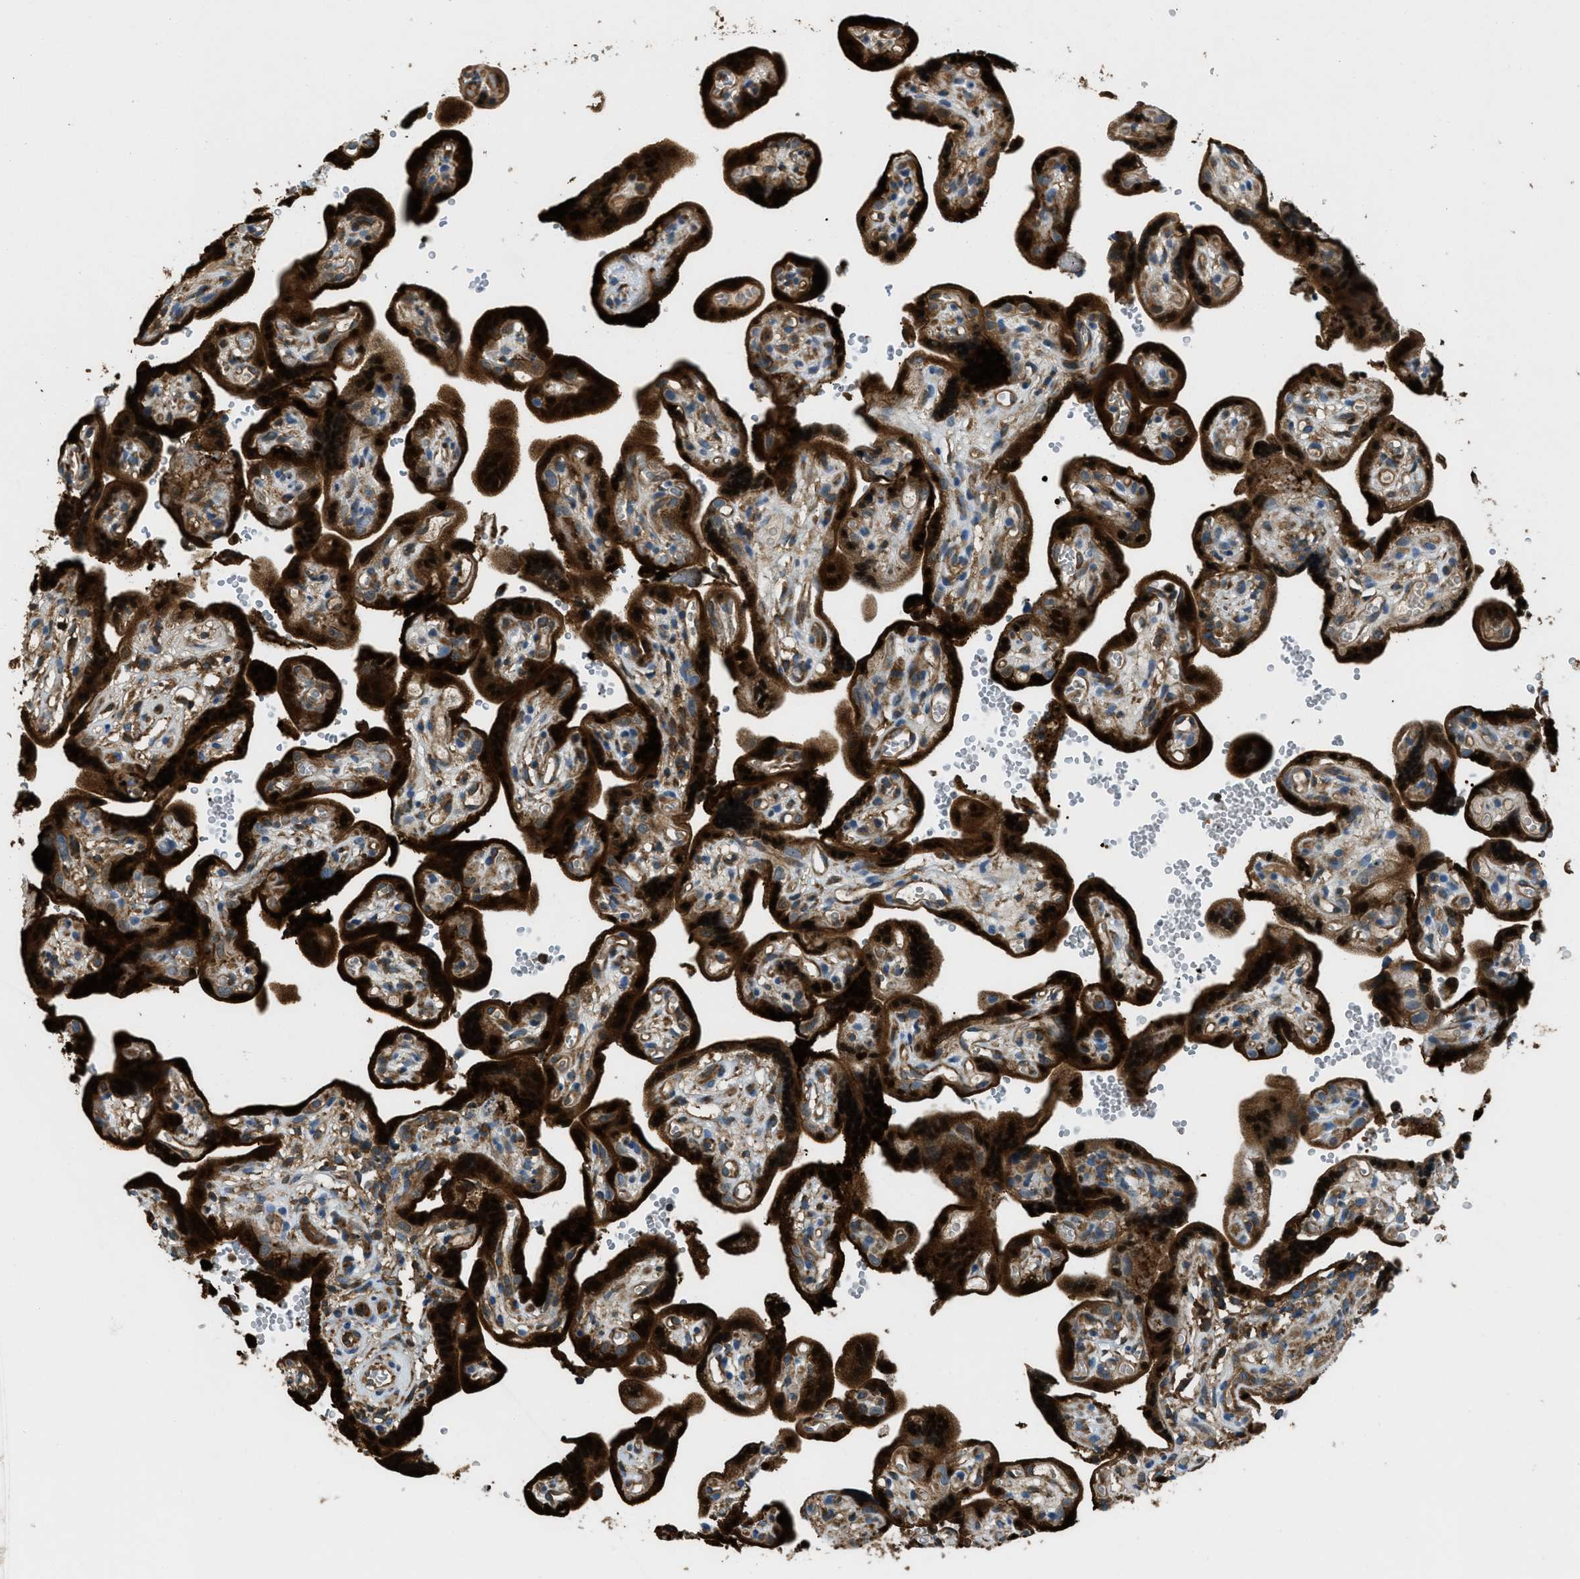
{"staining": {"intensity": "moderate", "quantity": ">75%", "location": "cytoplasmic/membranous"}, "tissue": "placenta", "cell_type": "Decidual cells", "image_type": "normal", "snomed": [{"axis": "morphology", "description": "Normal tissue, NOS"}, {"axis": "topography", "description": "Placenta"}], "caption": "Protein staining of normal placenta exhibits moderate cytoplasmic/membranous positivity in about >75% of decidual cells.", "gene": "GIMAP8", "patient": {"sex": "female", "age": 30}}